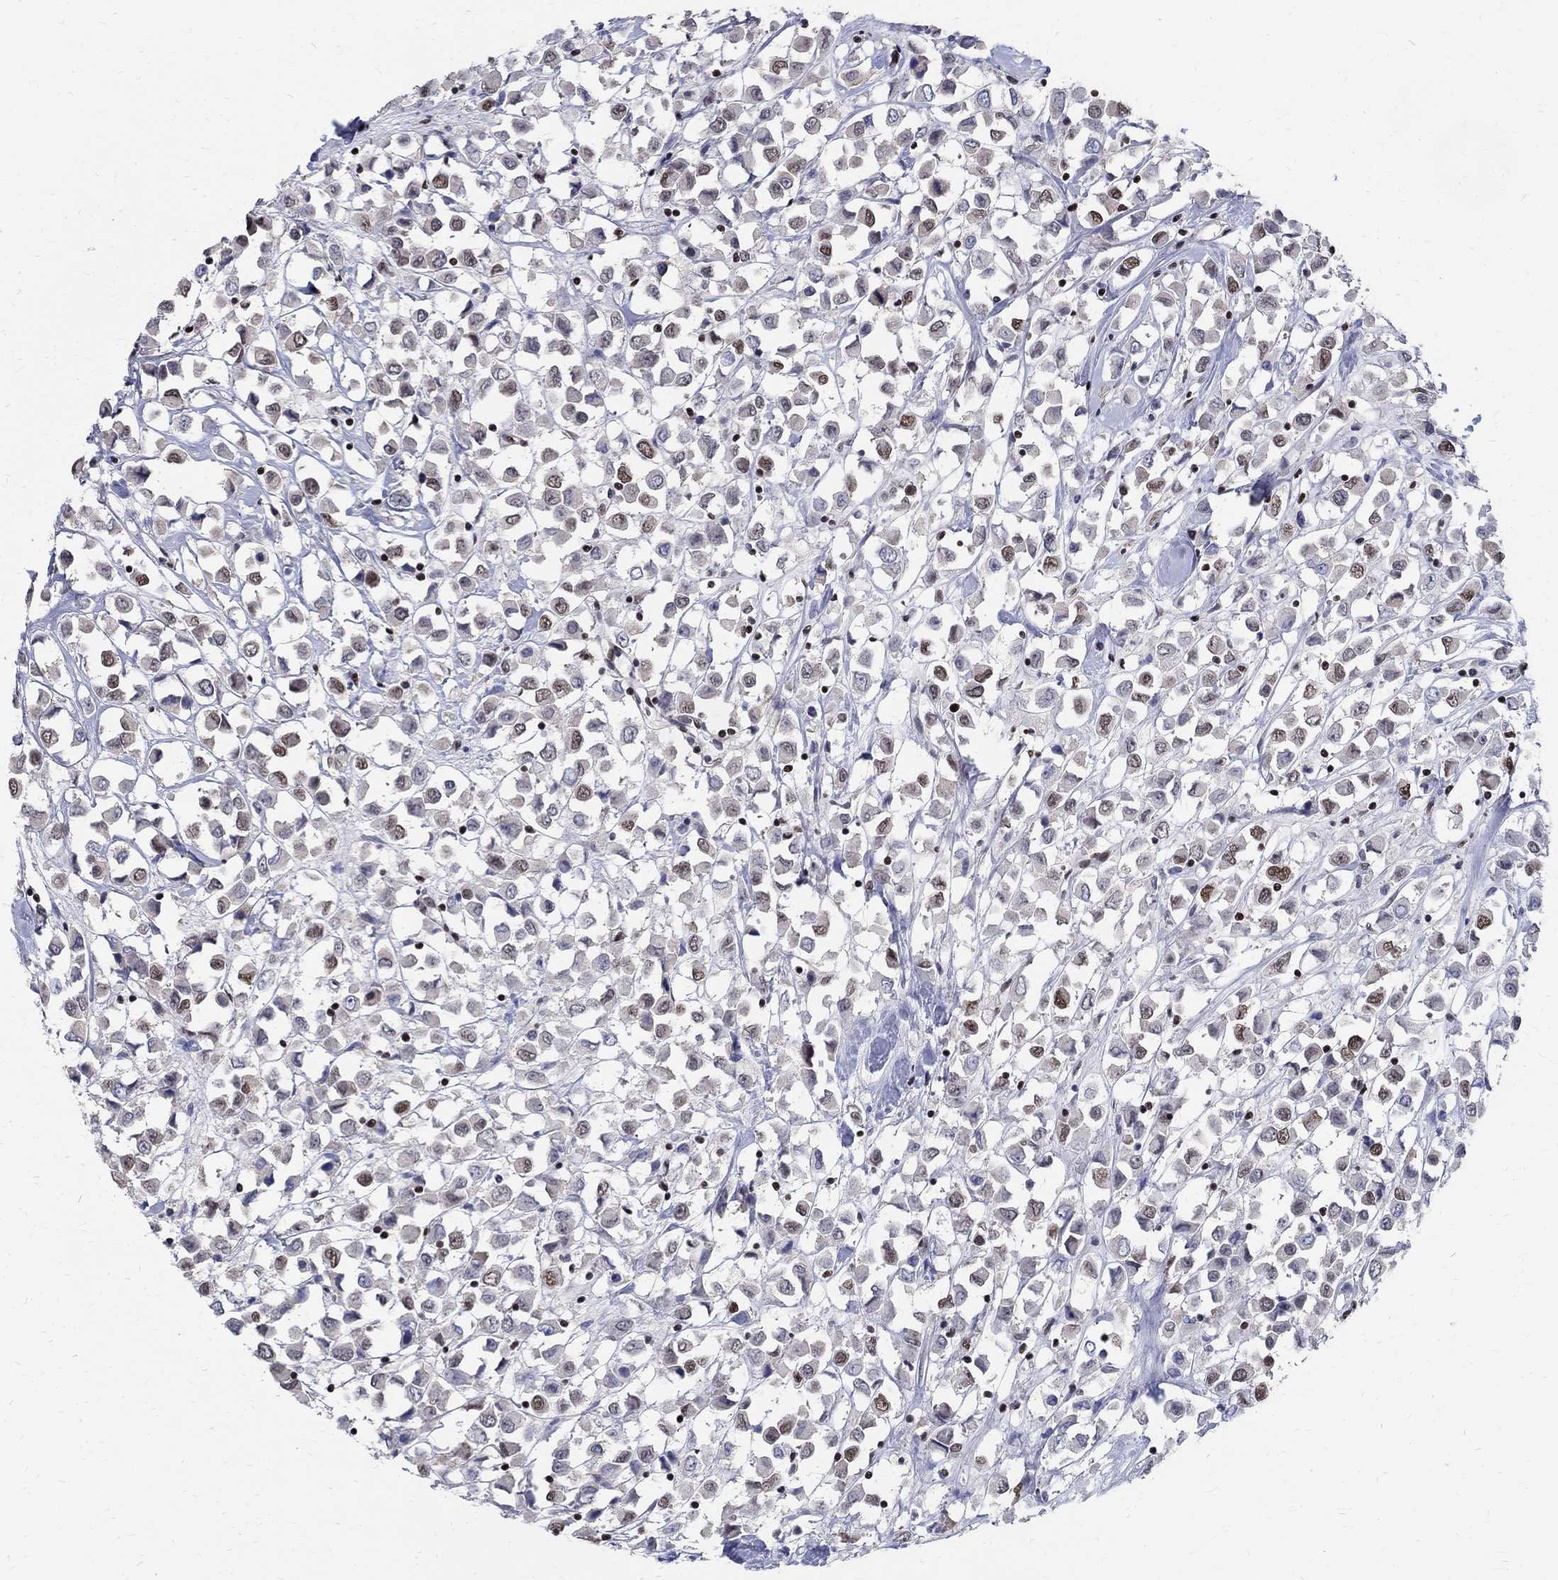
{"staining": {"intensity": "weak", "quantity": "25%-75%", "location": "nuclear"}, "tissue": "breast cancer", "cell_type": "Tumor cells", "image_type": "cancer", "snomed": [{"axis": "morphology", "description": "Duct carcinoma"}, {"axis": "topography", "description": "Breast"}], "caption": "Weak nuclear staining is appreciated in about 25%-75% of tumor cells in breast cancer. The protein of interest is shown in brown color, while the nuclei are stained blue.", "gene": "FBXO16", "patient": {"sex": "female", "age": 61}}